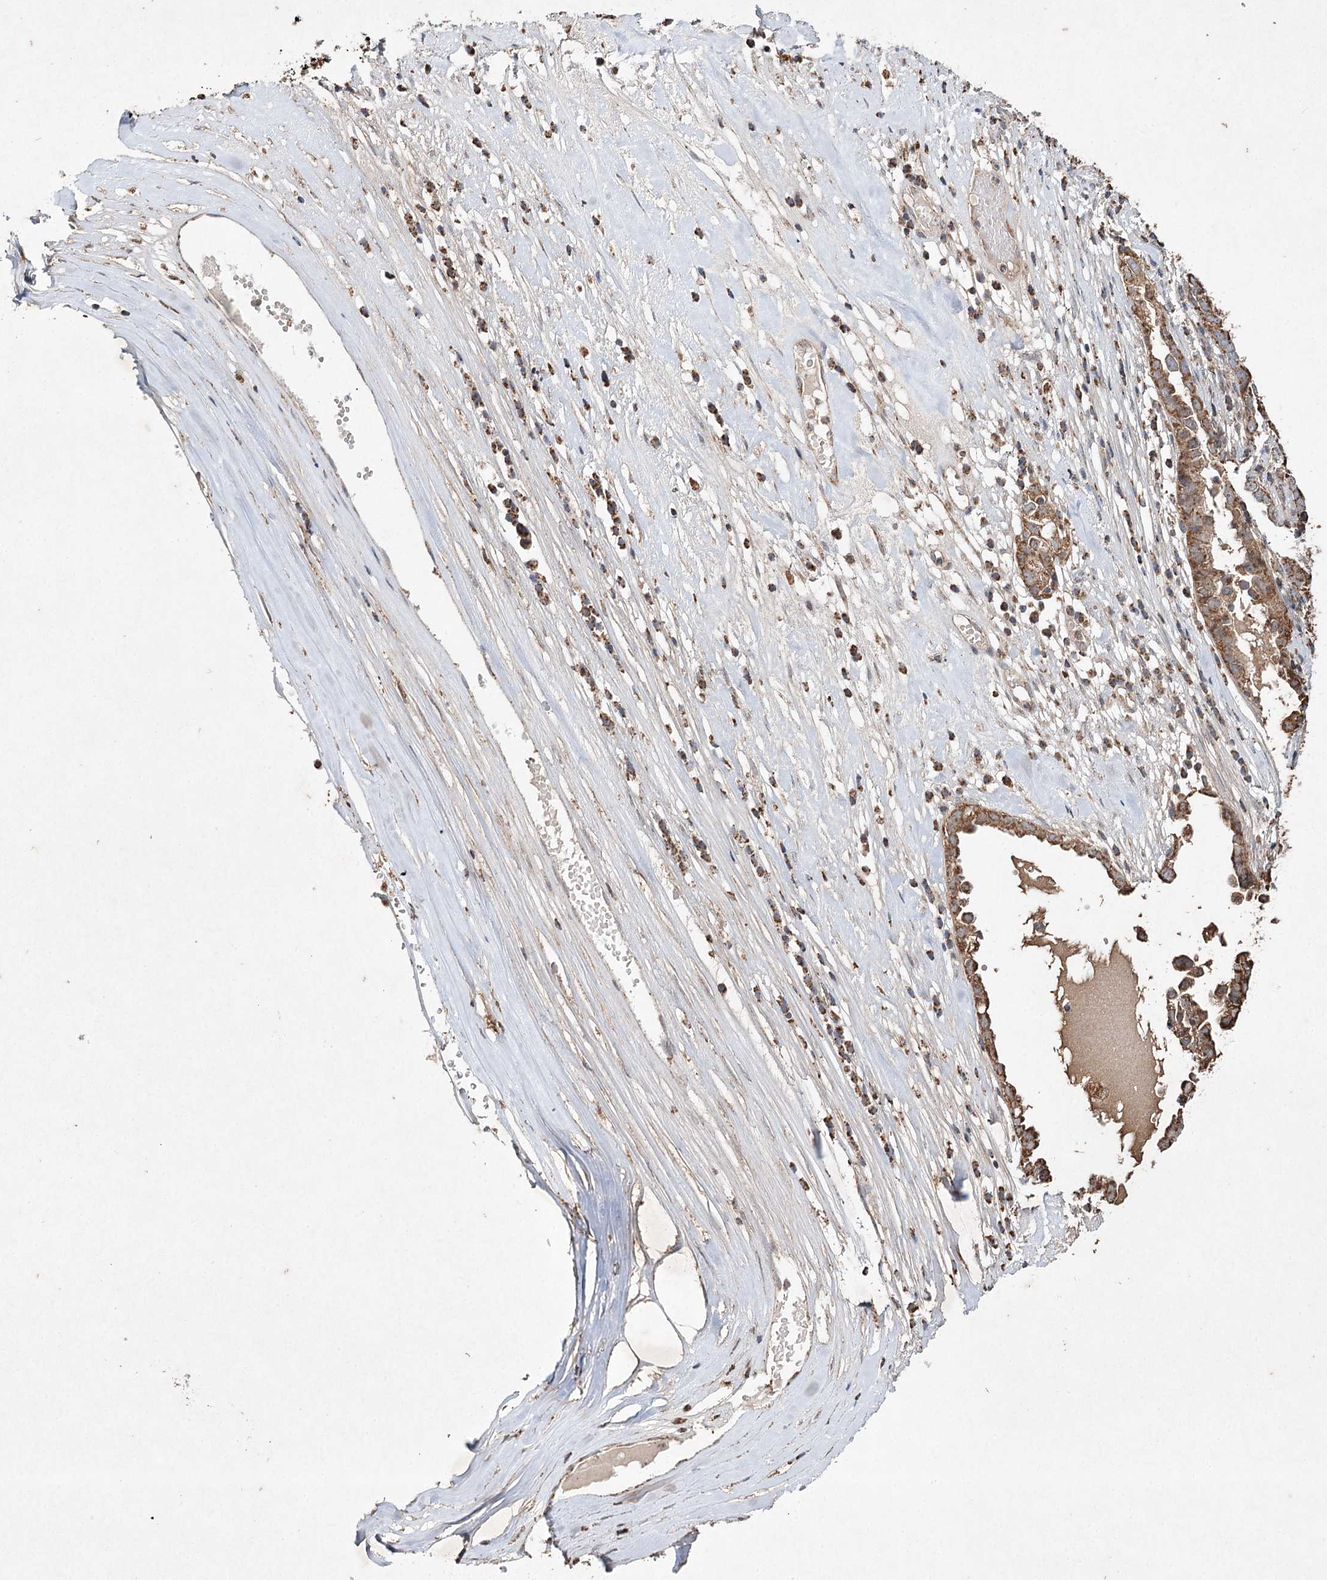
{"staining": {"intensity": "moderate", "quantity": ">75%", "location": "cytoplasmic/membranous"}, "tissue": "ovarian cancer", "cell_type": "Tumor cells", "image_type": "cancer", "snomed": [{"axis": "morphology", "description": "Carcinoma, endometroid"}, {"axis": "topography", "description": "Ovary"}], "caption": "A micrograph of human endometroid carcinoma (ovarian) stained for a protein demonstrates moderate cytoplasmic/membranous brown staining in tumor cells. (IHC, brightfield microscopy, high magnification).", "gene": "PIK3CB", "patient": {"sex": "female", "age": 62}}